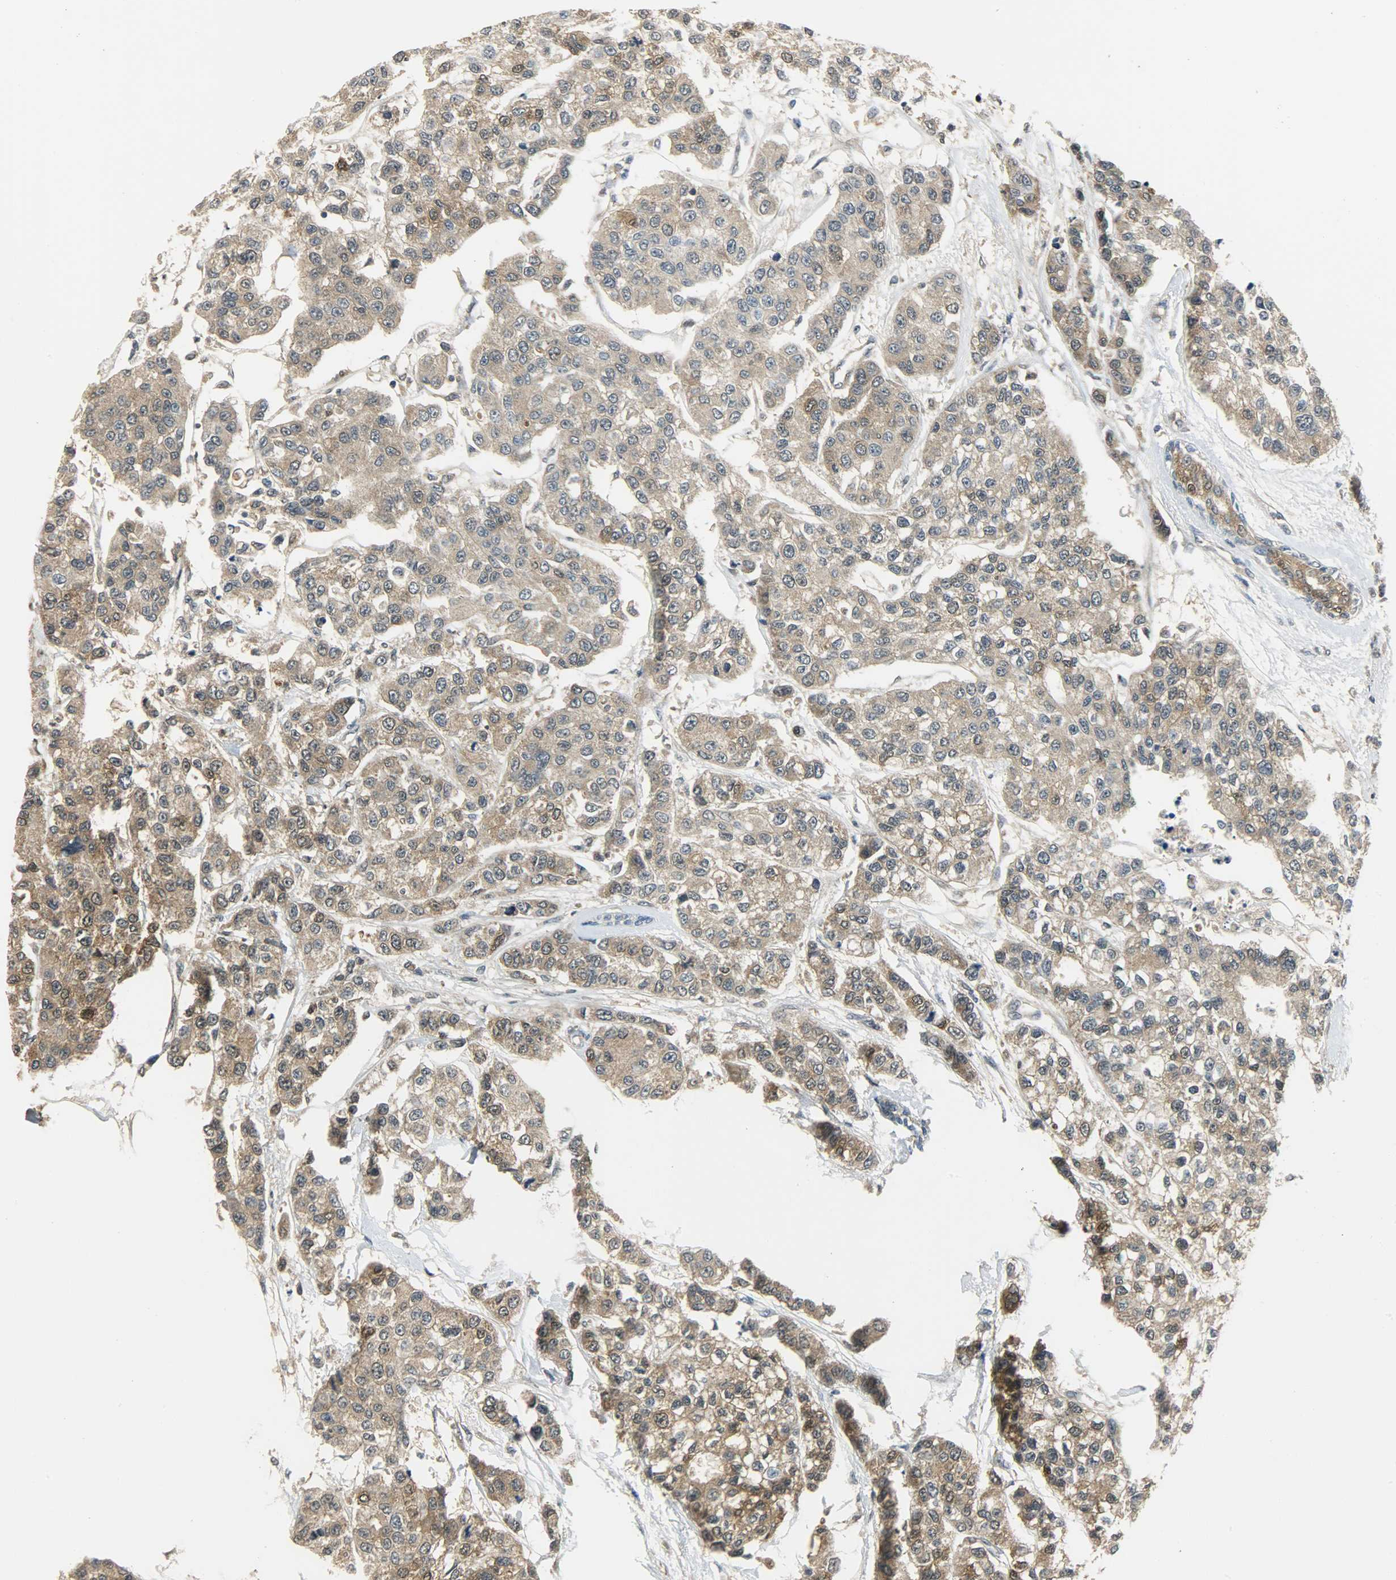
{"staining": {"intensity": "moderate", "quantity": ">75%", "location": "cytoplasmic/membranous,nuclear"}, "tissue": "breast cancer", "cell_type": "Tumor cells", "image_type": "cancer", "snomed": [{"axis": "morphology", "description": "Duct carcinoma"}, {"axis": "topography", "description": "Breast"}], "caption": "IHC (DAB (3,3'-diaminobenzidine)) staining of human intraductal carcinoma (breast) demonstrates moderate cytoplasmic/membranous and nuclear protein positivity in approximately >75% of tumor cells.", "gene": "EIF4EBP1", "patient": {"sex": "female", "age": 51}}